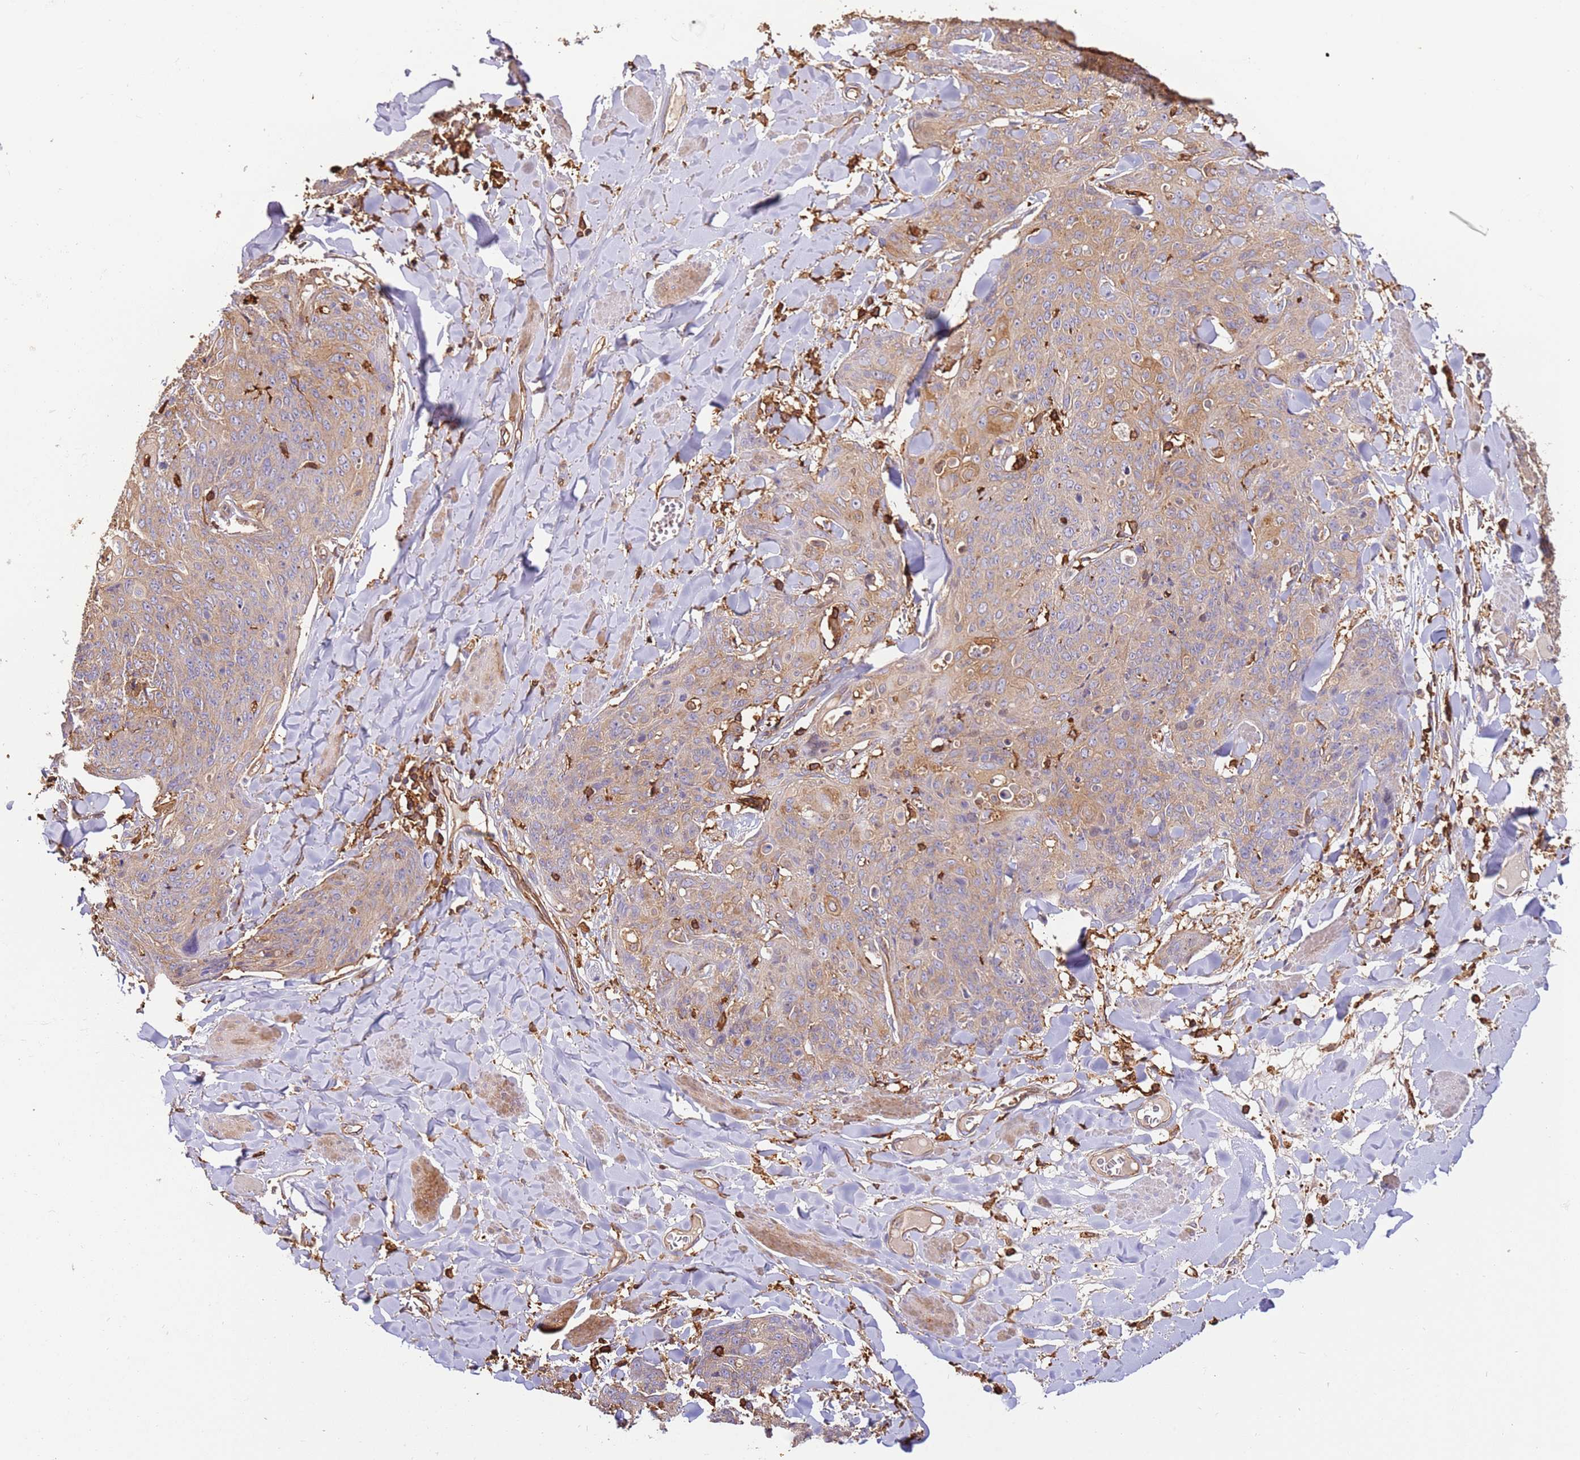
{"staining": {"intensity": "moderate", "quantity": "<25%", "location": "cytoplasmic/membranous"}, "tissue": "skin cancer", "cell_type": "Tumor cells", "image_type": "cancer", "snomed": [{"axis": "morphology", "description": "Squamous cell carcinoma, NOS"}, {"axis": "topography", "description": "Skin"}, {"axis": "topography", "description": "Vulva"}], "caption": "A brown stain shows moderate cytoplasmic/membranous expression of a protein in human skin squamous cell carcinoma tumor cells.", "gene": "OR6P1", "patient": {"sex": "female", "age": 85}}